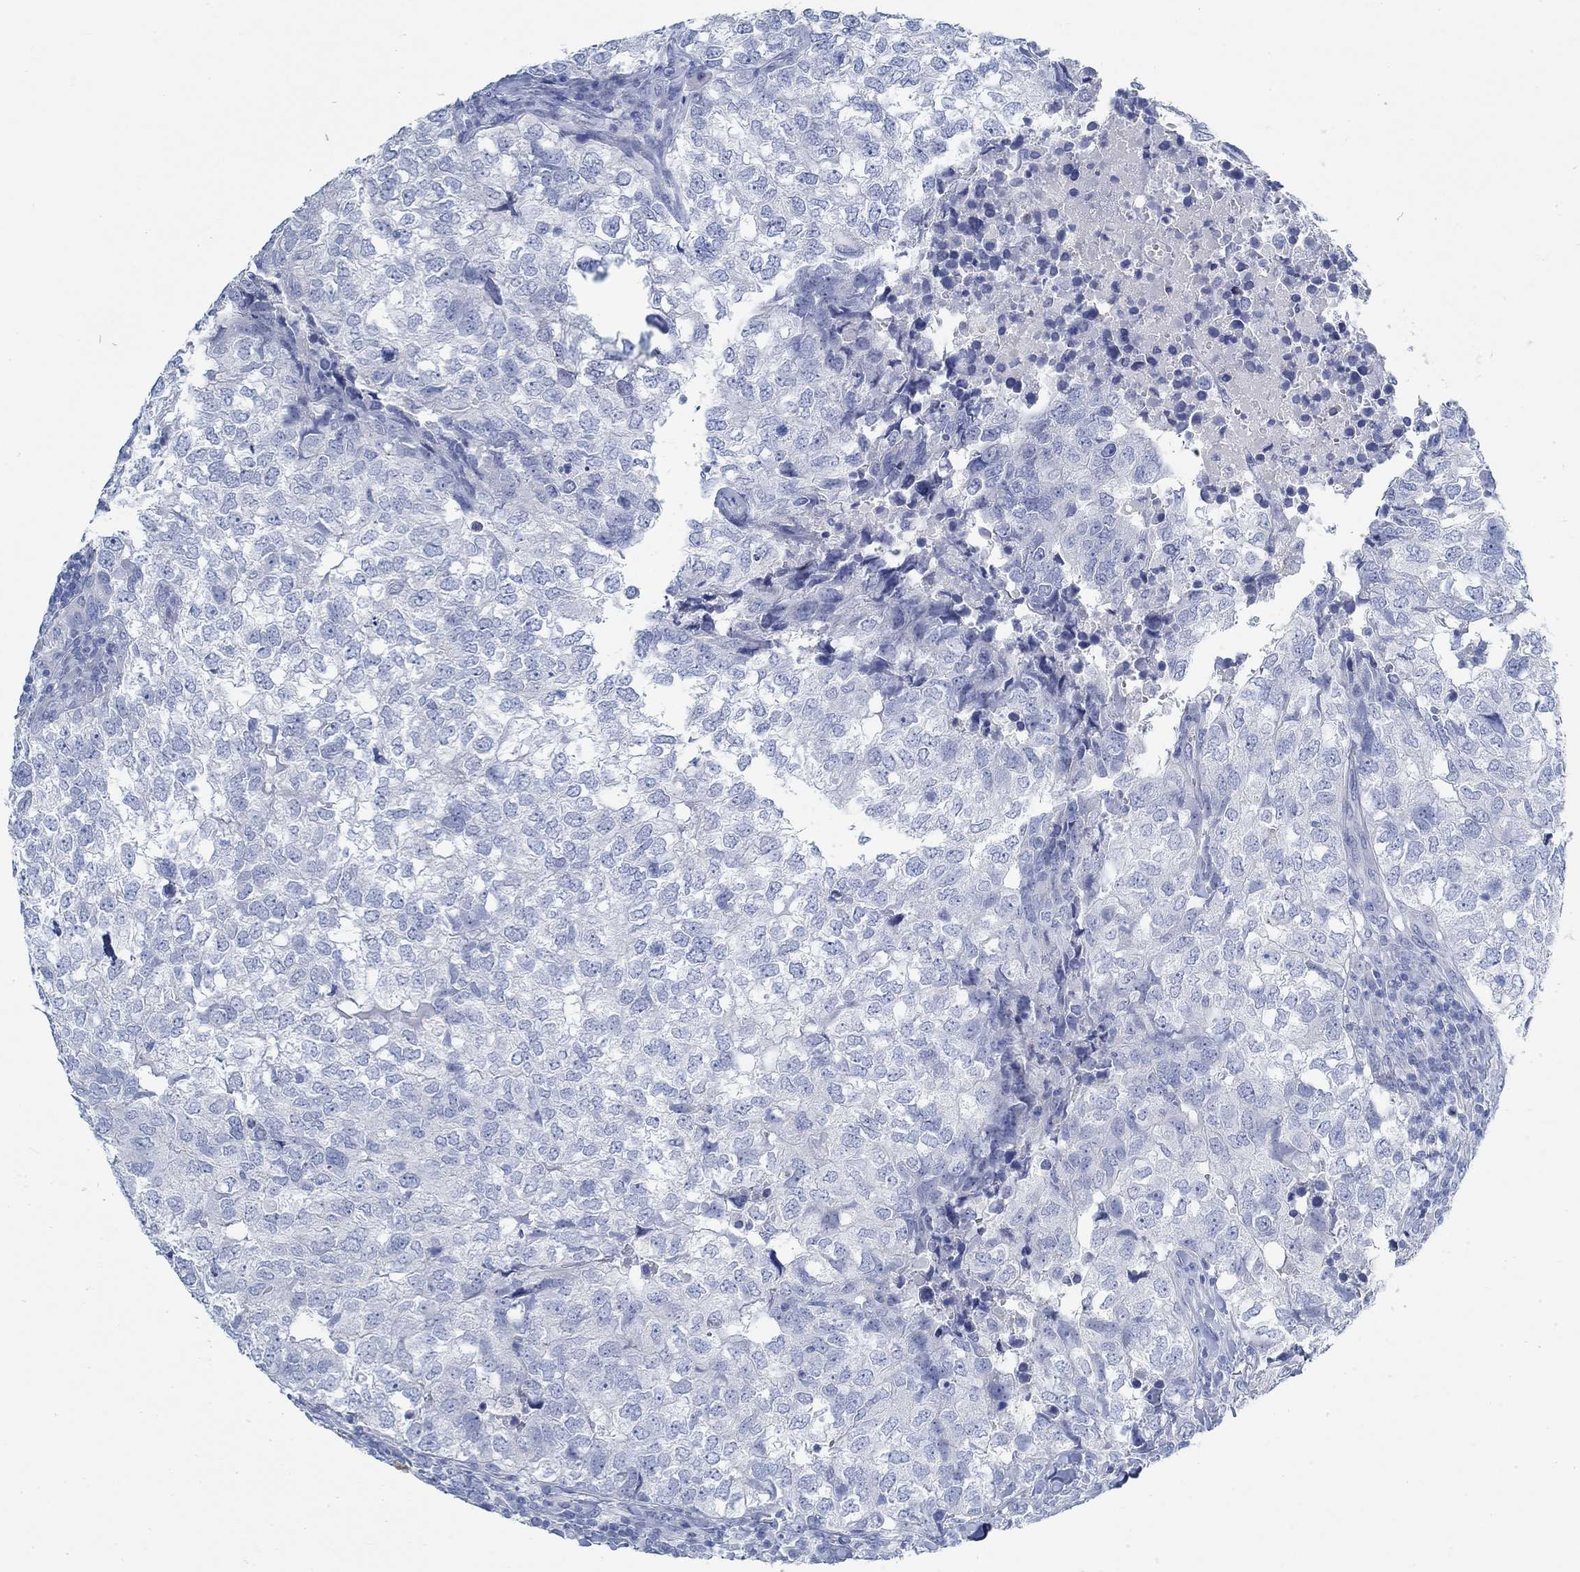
{"staining": {"intensity": "negative", "quantity": "none", "location": "none"}, "tissue": "breast cancer", "cell_type": "Tumor cells", "image_type": "cancer", "snomed": [{"axis": "morphology", "description": "Duct carcinoma"}, {"axis": "topography", "description": "Breast"}], "caption": "High power microscopy image of an immunohistochemistry (IHC) histopathology image of breast infiltrating ductal carcinoma, revealing no significant positivity in tumor cells. (Stains: DAB (3,3'-diaminobenzidine) IHC with hematoxylin counter stain, Microscopy: brightfield microscopy at high magnification).", "gene": "RBM20", "patient": {"sex": "female", "age": 30}}